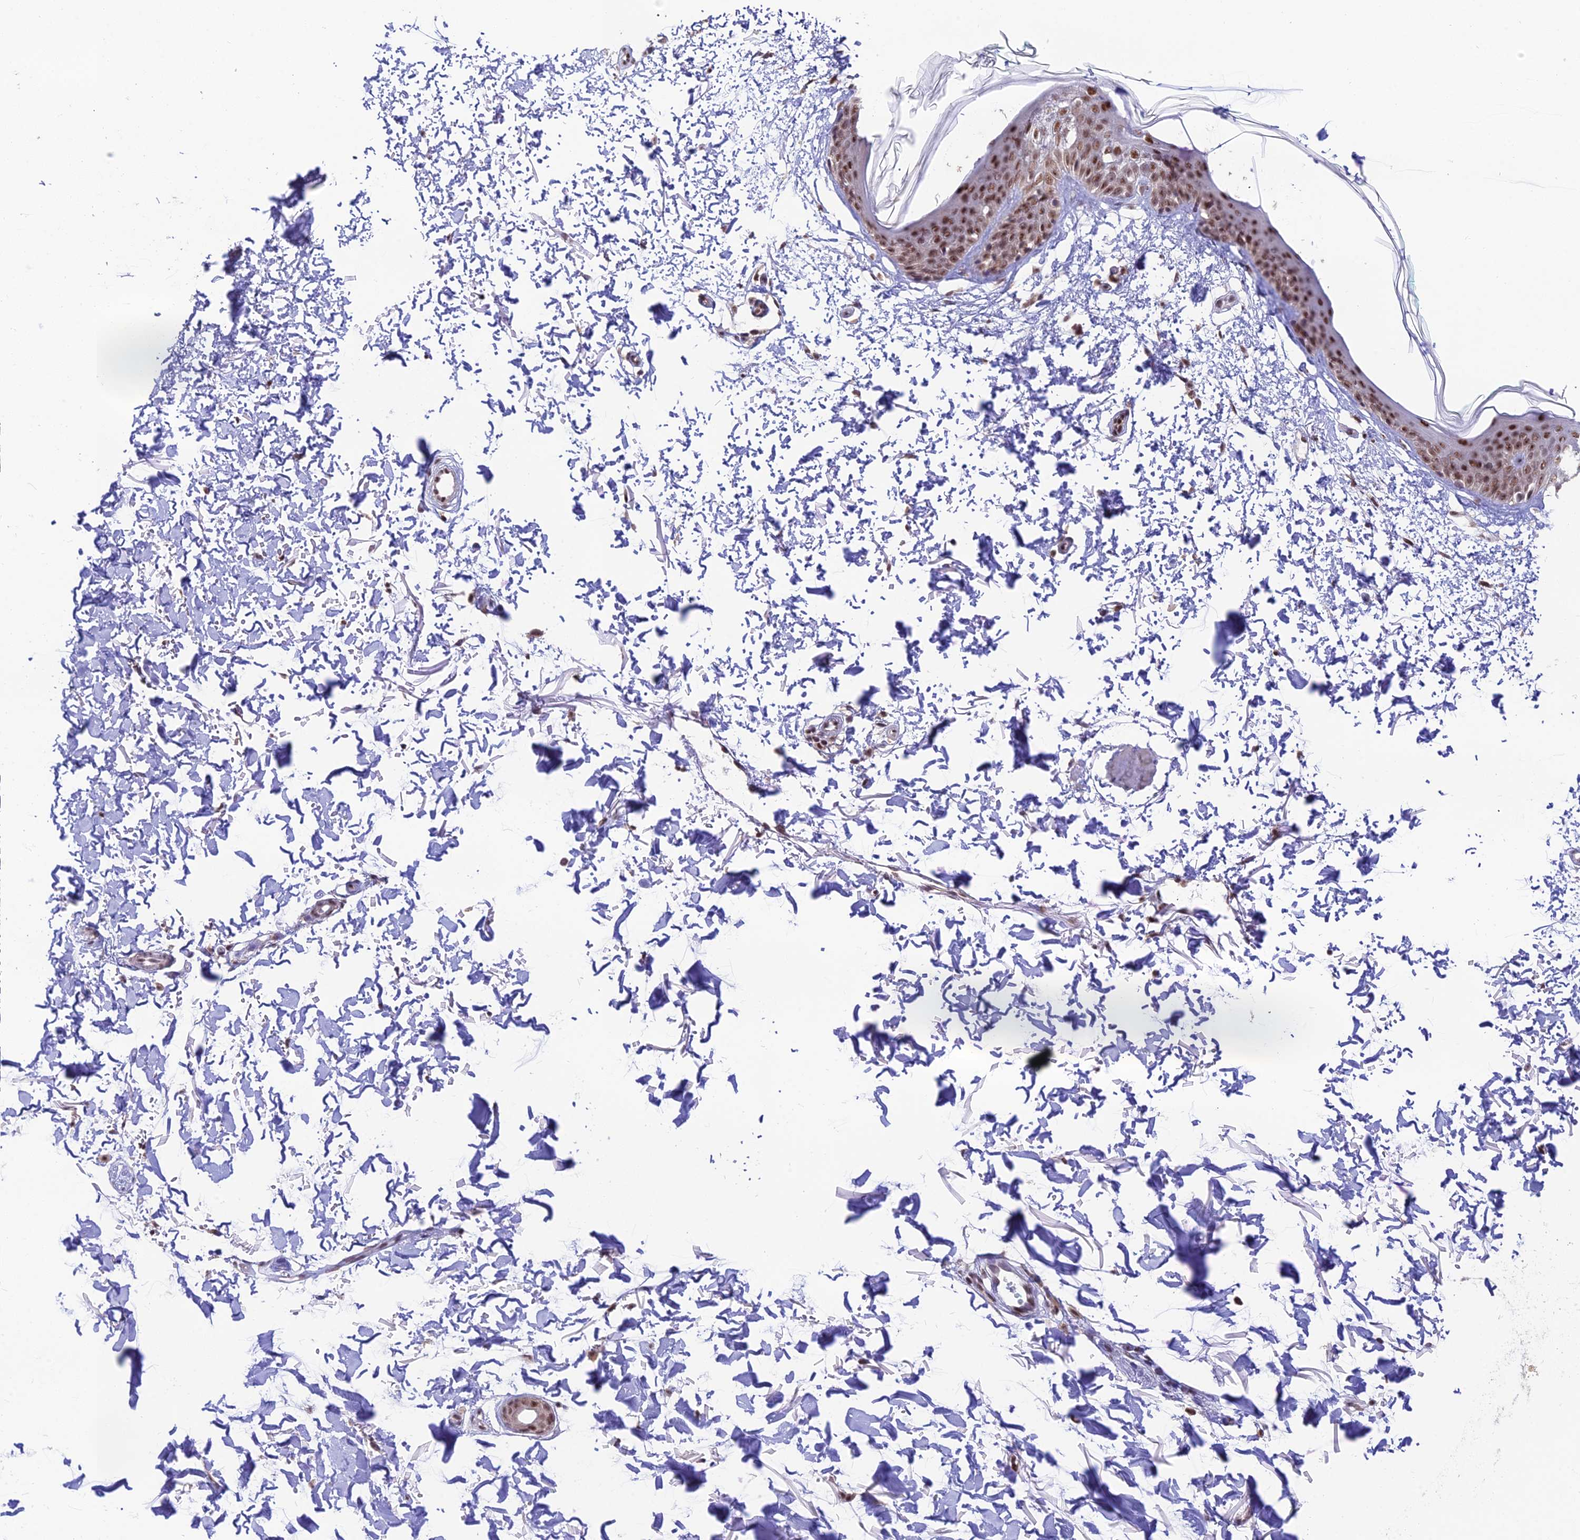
{"staining": {"intensity": "moderate", "quantity": ">75%", "location": "nuclear"}, "tissue": "skin", "cell_type": "Fibroblasts", "image_type": "normal", "snomed": [{"axis": "morphology", "description": "Normal tissue, NOS"}, {"axis": "topography", "description": "Skin"}], "caption": "Immunohistochemistry micrograph of unremarkable skin: human skin stained using IHC exhibits medium levels of moderate protein expression localized specifically in the nuclear of fibroblasts, appearing as a nuclear brown color.", "gene": "THOC7", "patient": {"sex": "male", "age": 66}}